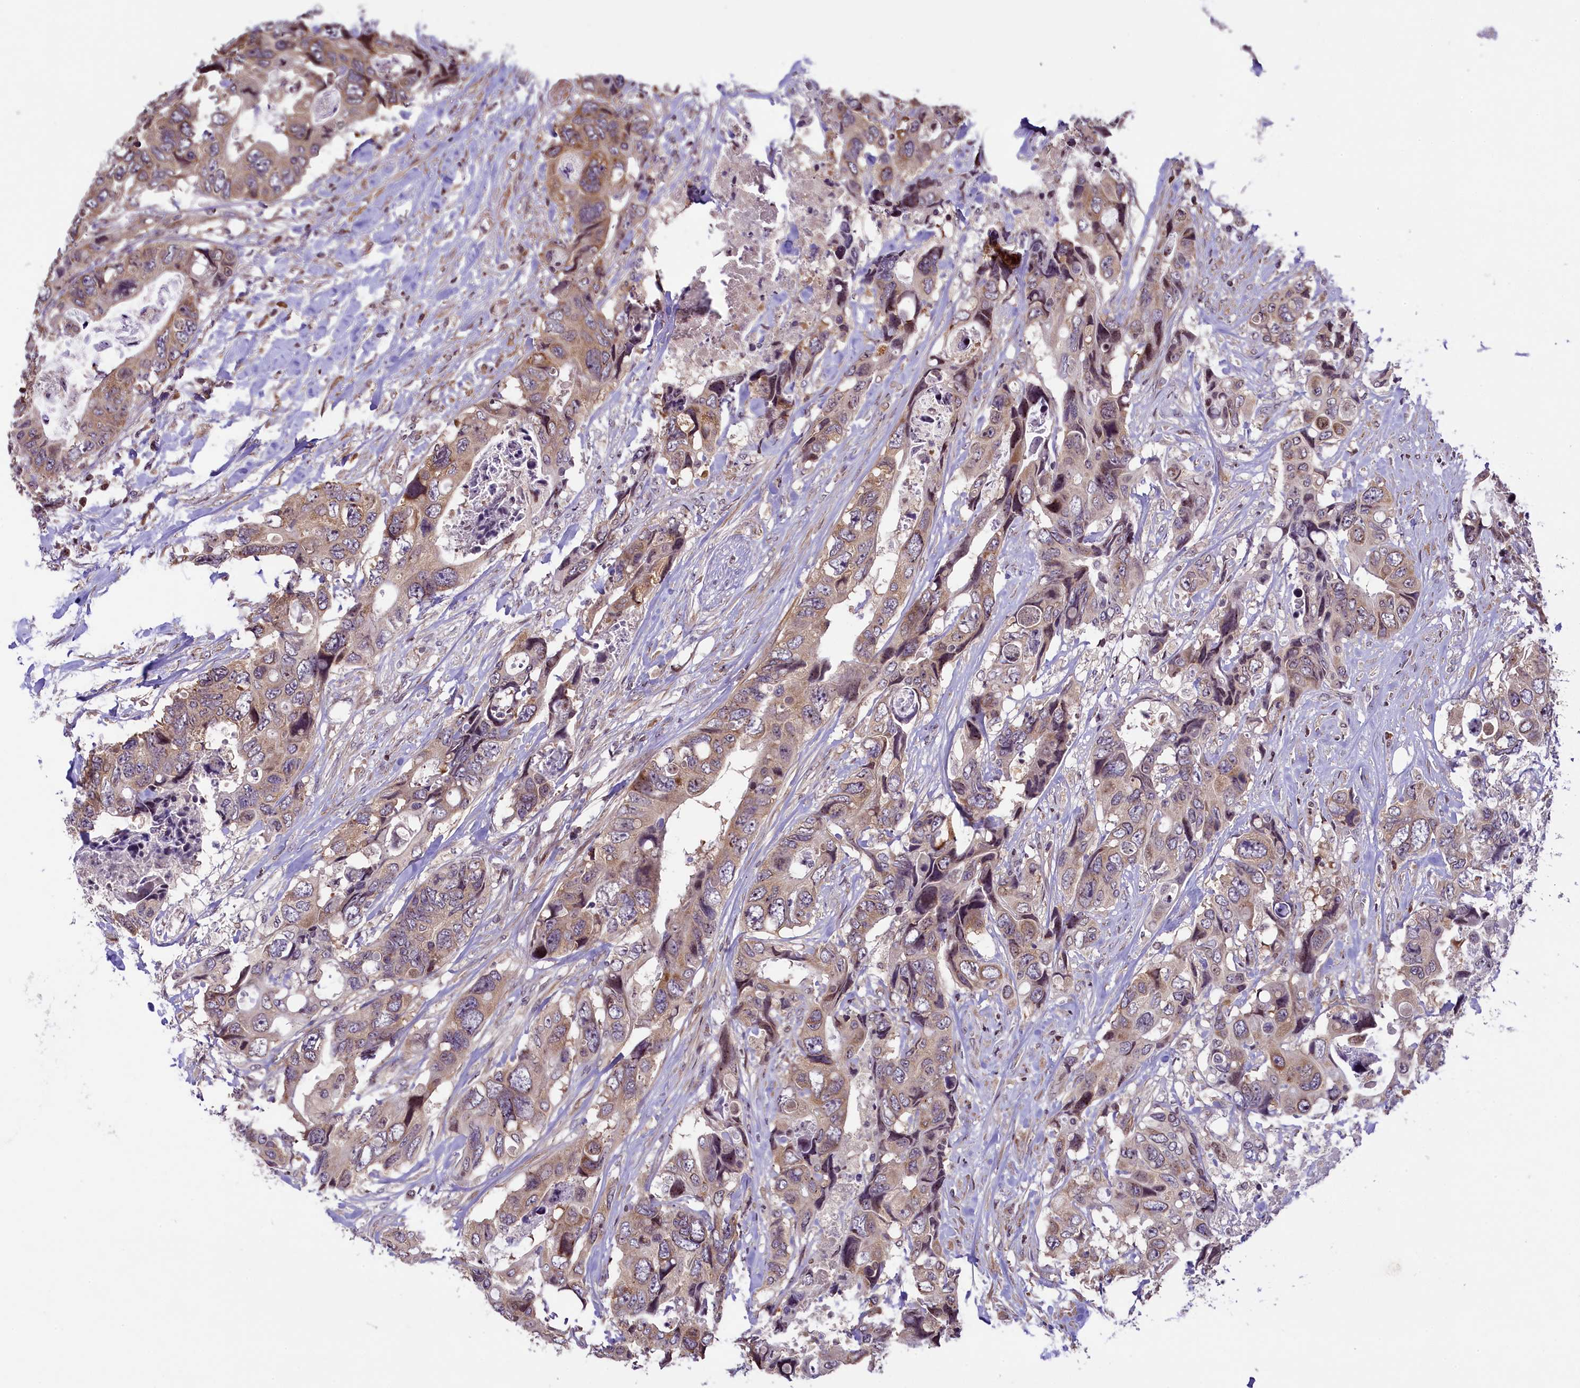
{"staining": {"intensity": "moderate", "quantity": ">75%", "location": "cytoplasmic/membranous"}, "tissue": "colorectal cancer", "cell_type": "Tumor cells", "image_type": "cancer", "snomed": [{"axis": "morphology", "description": "Adenocarcinoma, NOS"}, {"axis": "topography", "description": "Rectum"}], "caption": "The micrograph demonstrates immunohistochemical staining of colorectal adenocarcinoma. There is moderate cytoplasmic/membranous expression is appreciated in approximately >75% of tumor cells. (DAB (3,3'-diaminobenzidine) IHC, brown staining for protein, blue staining for nuclei).", "gene": "RBBP8", "patient": {"sex": "male", "age": 57}}